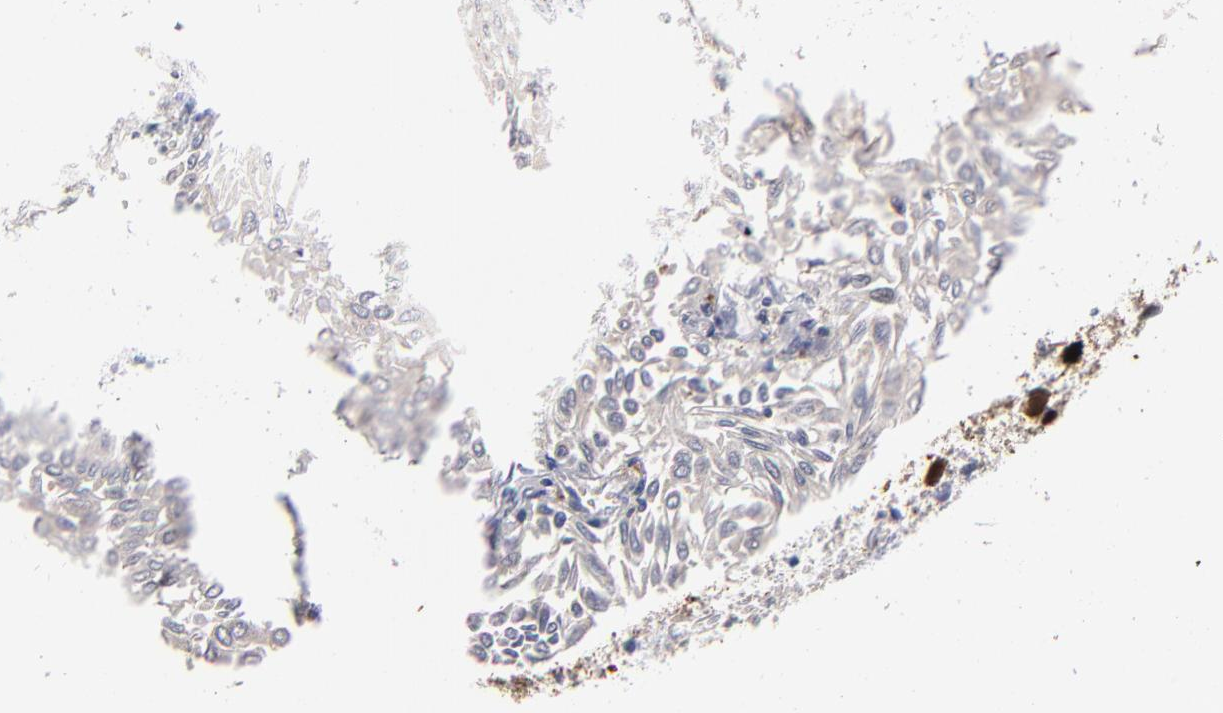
{"staining": {"intensity": "weak", "quantity": "<25%", "location": "cytoplasmic/membranous"}, "tissue": "urothelial cancer", "cell_type": "Tumor cells", "image_type": "cancer", "snomed": [{"axis": "morphology", "description": "Urothelial carcinoma, Low grade"}, {"axis": "topography", "description": "Urinary bladder"}], "caption": "Histopathology image shows no significant protein staining in tumor cells of urothelial cancer.", "gene": "FABP4", "patient": {"sex": "male", "age": 64}}